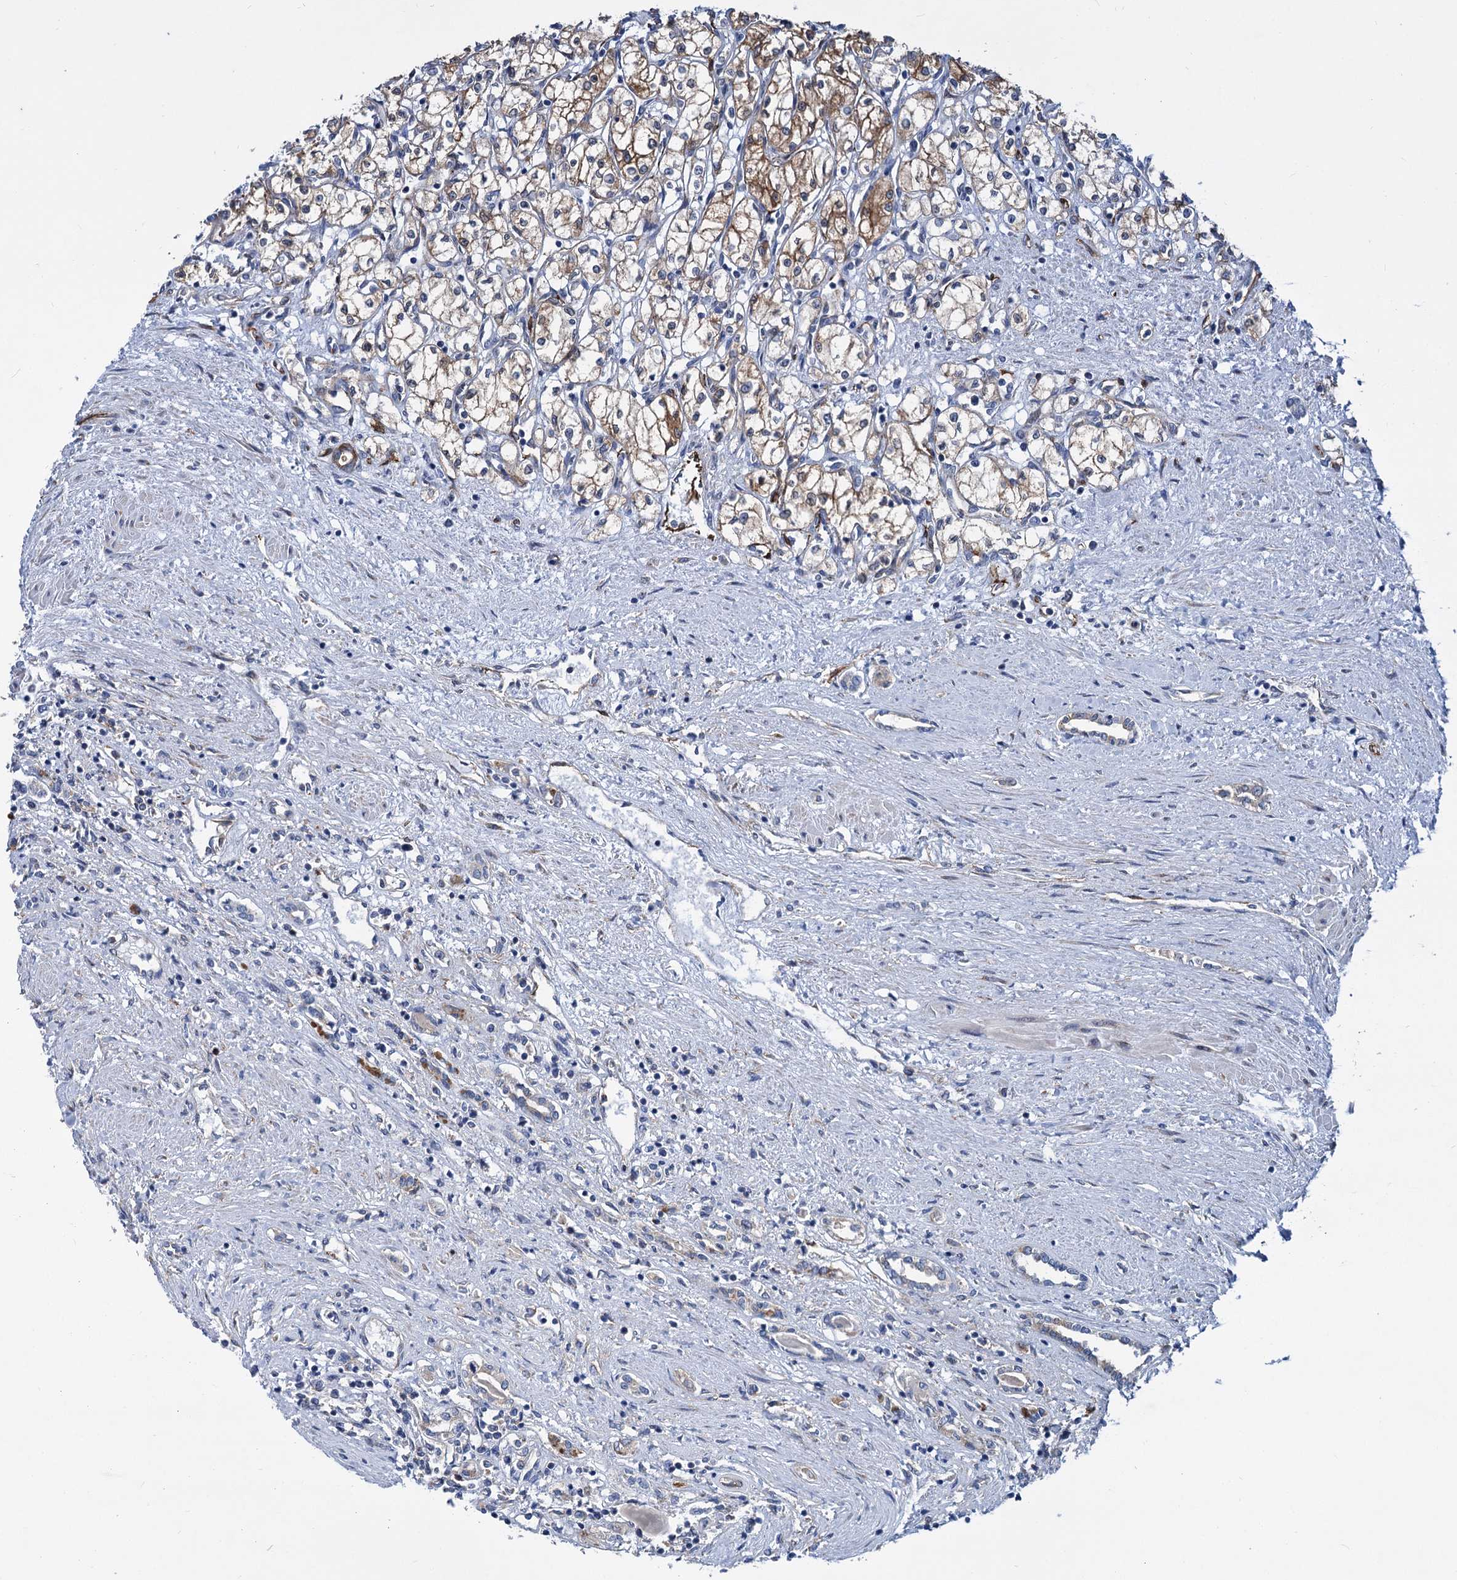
{"staining": {"intensity": "moderate", "quantity": ">75%", "location": "cytoplasmic/membranous"}, "tissue": "renal cancer", "cell_type": "Tumor cells", "image_type": "cancer", "snomed": [{"axis": "morphology", "description": "Adenocarcinoma, NOS"}, {"axis": "topography", "description": "Kidney"}], "caption": "Immunohistochemistry of adenocarcinoma (renal) exhibits medium levels of moderate cytoplasmic/membranous positivity in about >75% of tumor cells.", "gene": "TRIM55", "patient": {"sex": "male", "age": 59}}